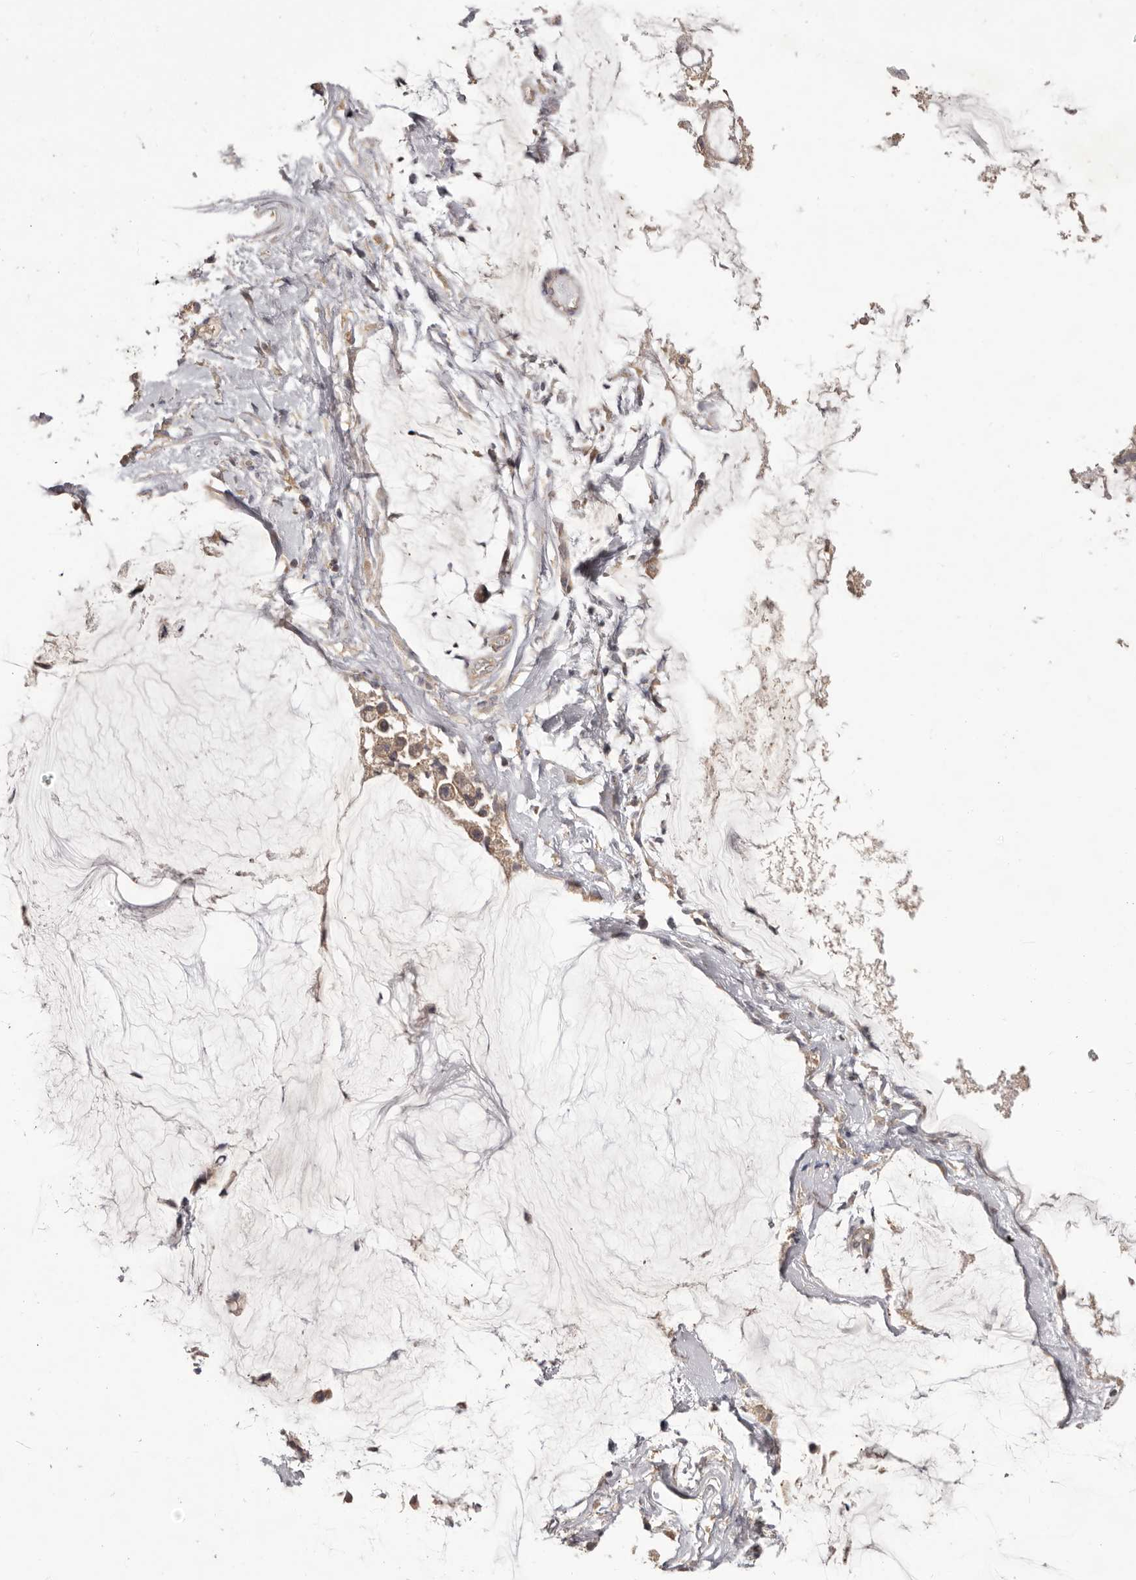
{"staining": {"intensity": "weak", "quantity": ">75%", "location": "cytoplasmic/membranous"}, "tissue": "ovarian cancer", "cell_type": "Tumor cells", "image_type": "cancer", "snomed": [{"axis": "morphology", "description": "Cystadenocarcinoma, mucinous, NOS"}, {"axis": "topography", "description": "Ovary"}], "caption": "Immunohistochemistry (IHC) image of human ovarian cancer stained for a protein (brown), which displays low levels of weak cytoplasmic/membranous staining in about >75% of tumor cells.", "gene": "HRH1", "patient": {"sex": "female", "age": 39}}